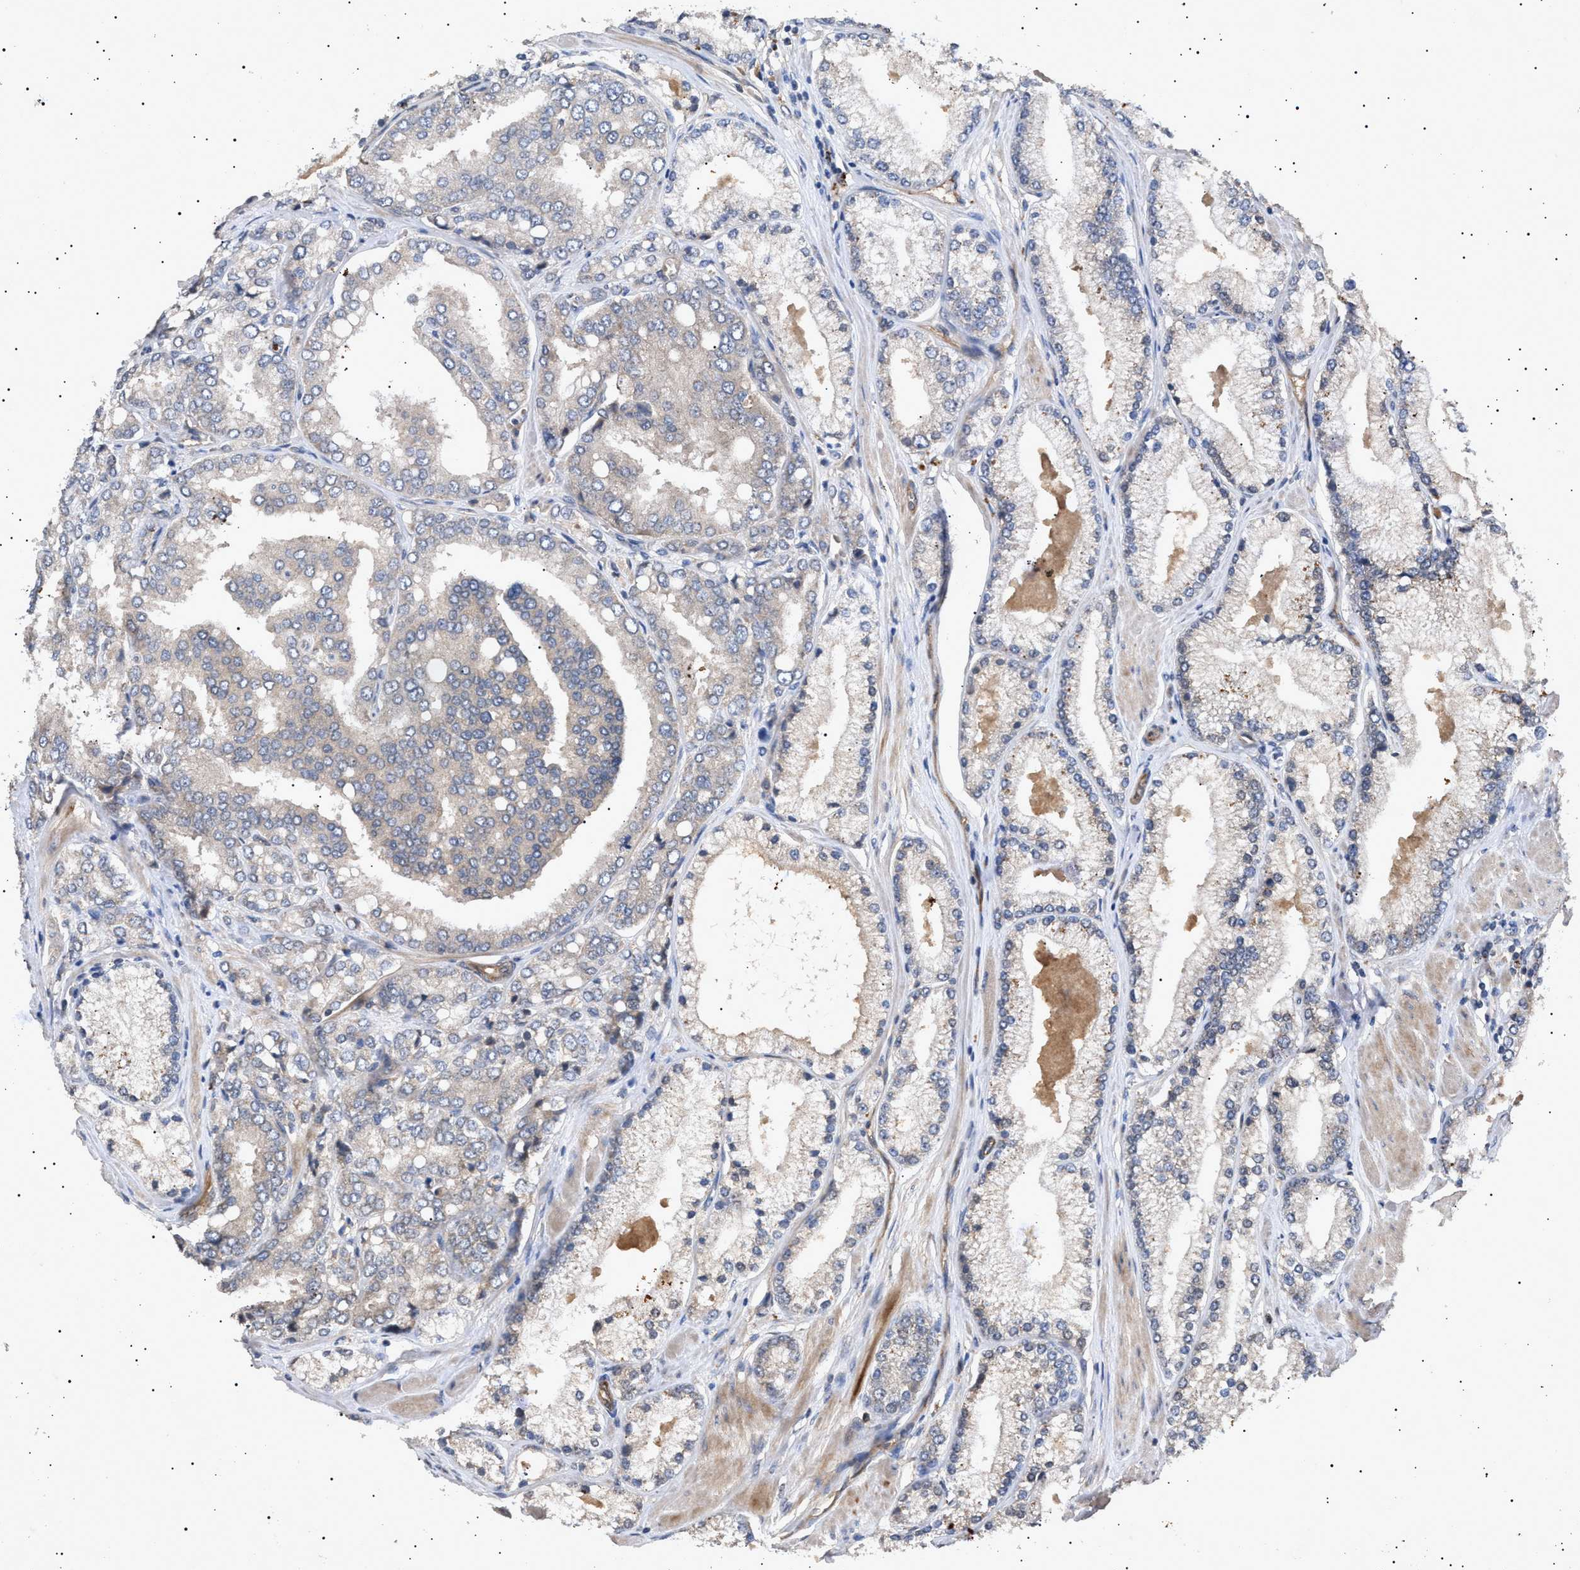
{"staining": {"intensity": "weak", "quantity": "<25%", "location": "cytoplasmic/membranous"}, "tissue": "prostate cancer", "cell_type": "Tumor cells", "image_type": "cancer", "snomed": [{"axis": "morphology", "description": "Adenocarcinoma, High grade"}, {"axis": "topography", "description": "Prostate"}], "caption": "Immunohistochemistry micrograph of neoplastic tissue: prostate cancer (high-grade adenocarcinoma) stained with DAB shows no significant protein staining in tumor cells.", "gene": "SIRT5", "patient": {"sex": "male", "age": 50}}